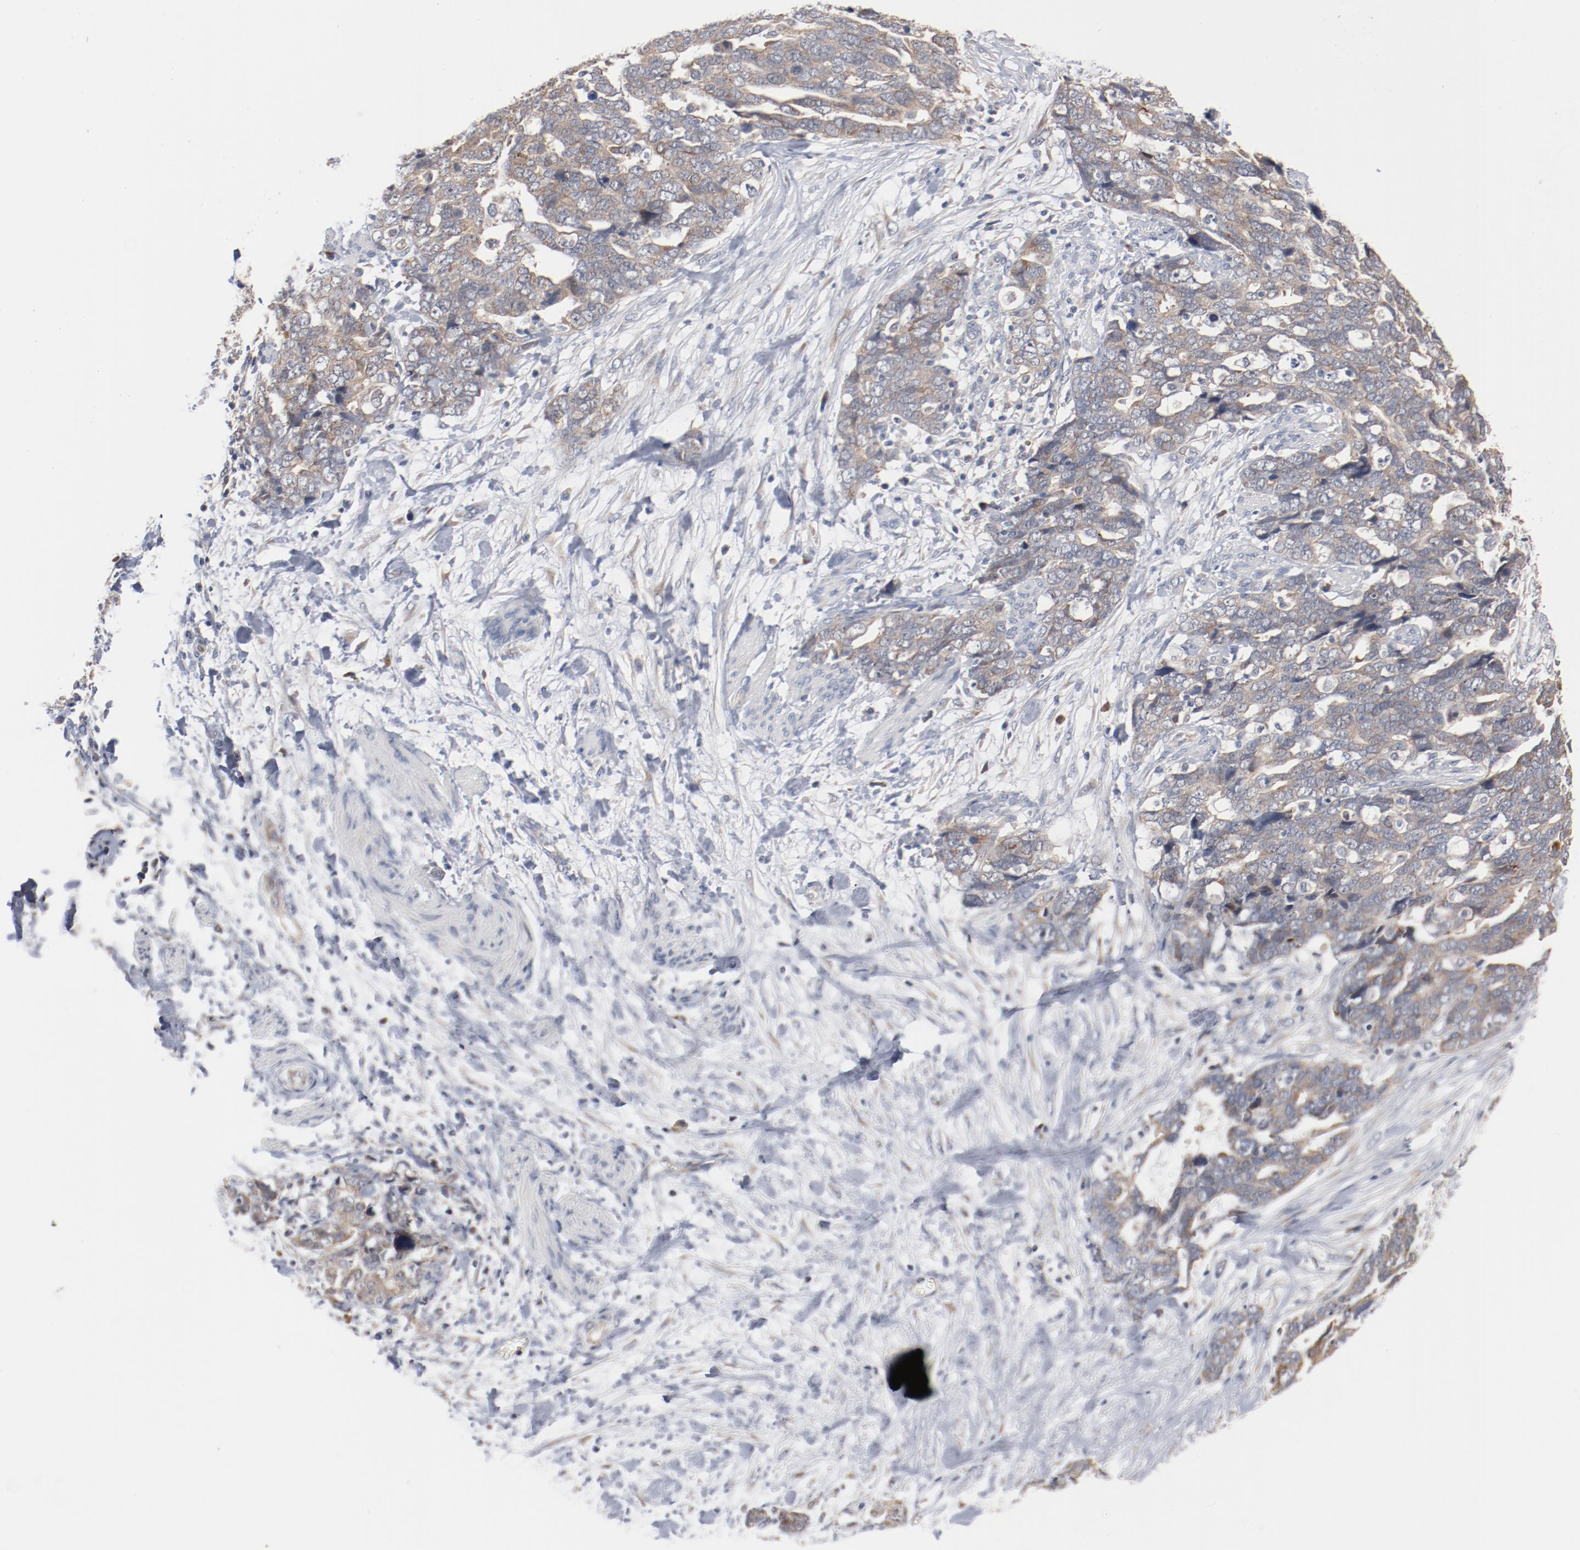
{"staining": {"intensity": "weak", "quantity": ">75%", "location": "cytoplasmic/membranous"}, "tissue": "ovarian cancer", "cell_type": "Tumor cells", "image_type": "cancer", "snomed": [{"axis": "morphology", "description": "Normal tissue, NOS"}, {"axis": "morphology", "description": "Cystadenocarcinoma, serous, NOS"}, {"axis": "topography", "description": "Fallopian tube"}, {"axis": "topography", "description": "Ovary"}], "caption": "Protein analysis of ovarian serous cystadenocarcinoma tissue reveals weak cytoplasmic/membranous staining in approximately >75% of tumor cells.", "gene": "RNASE11", "patient": {"sex": "female", "age": 56}}